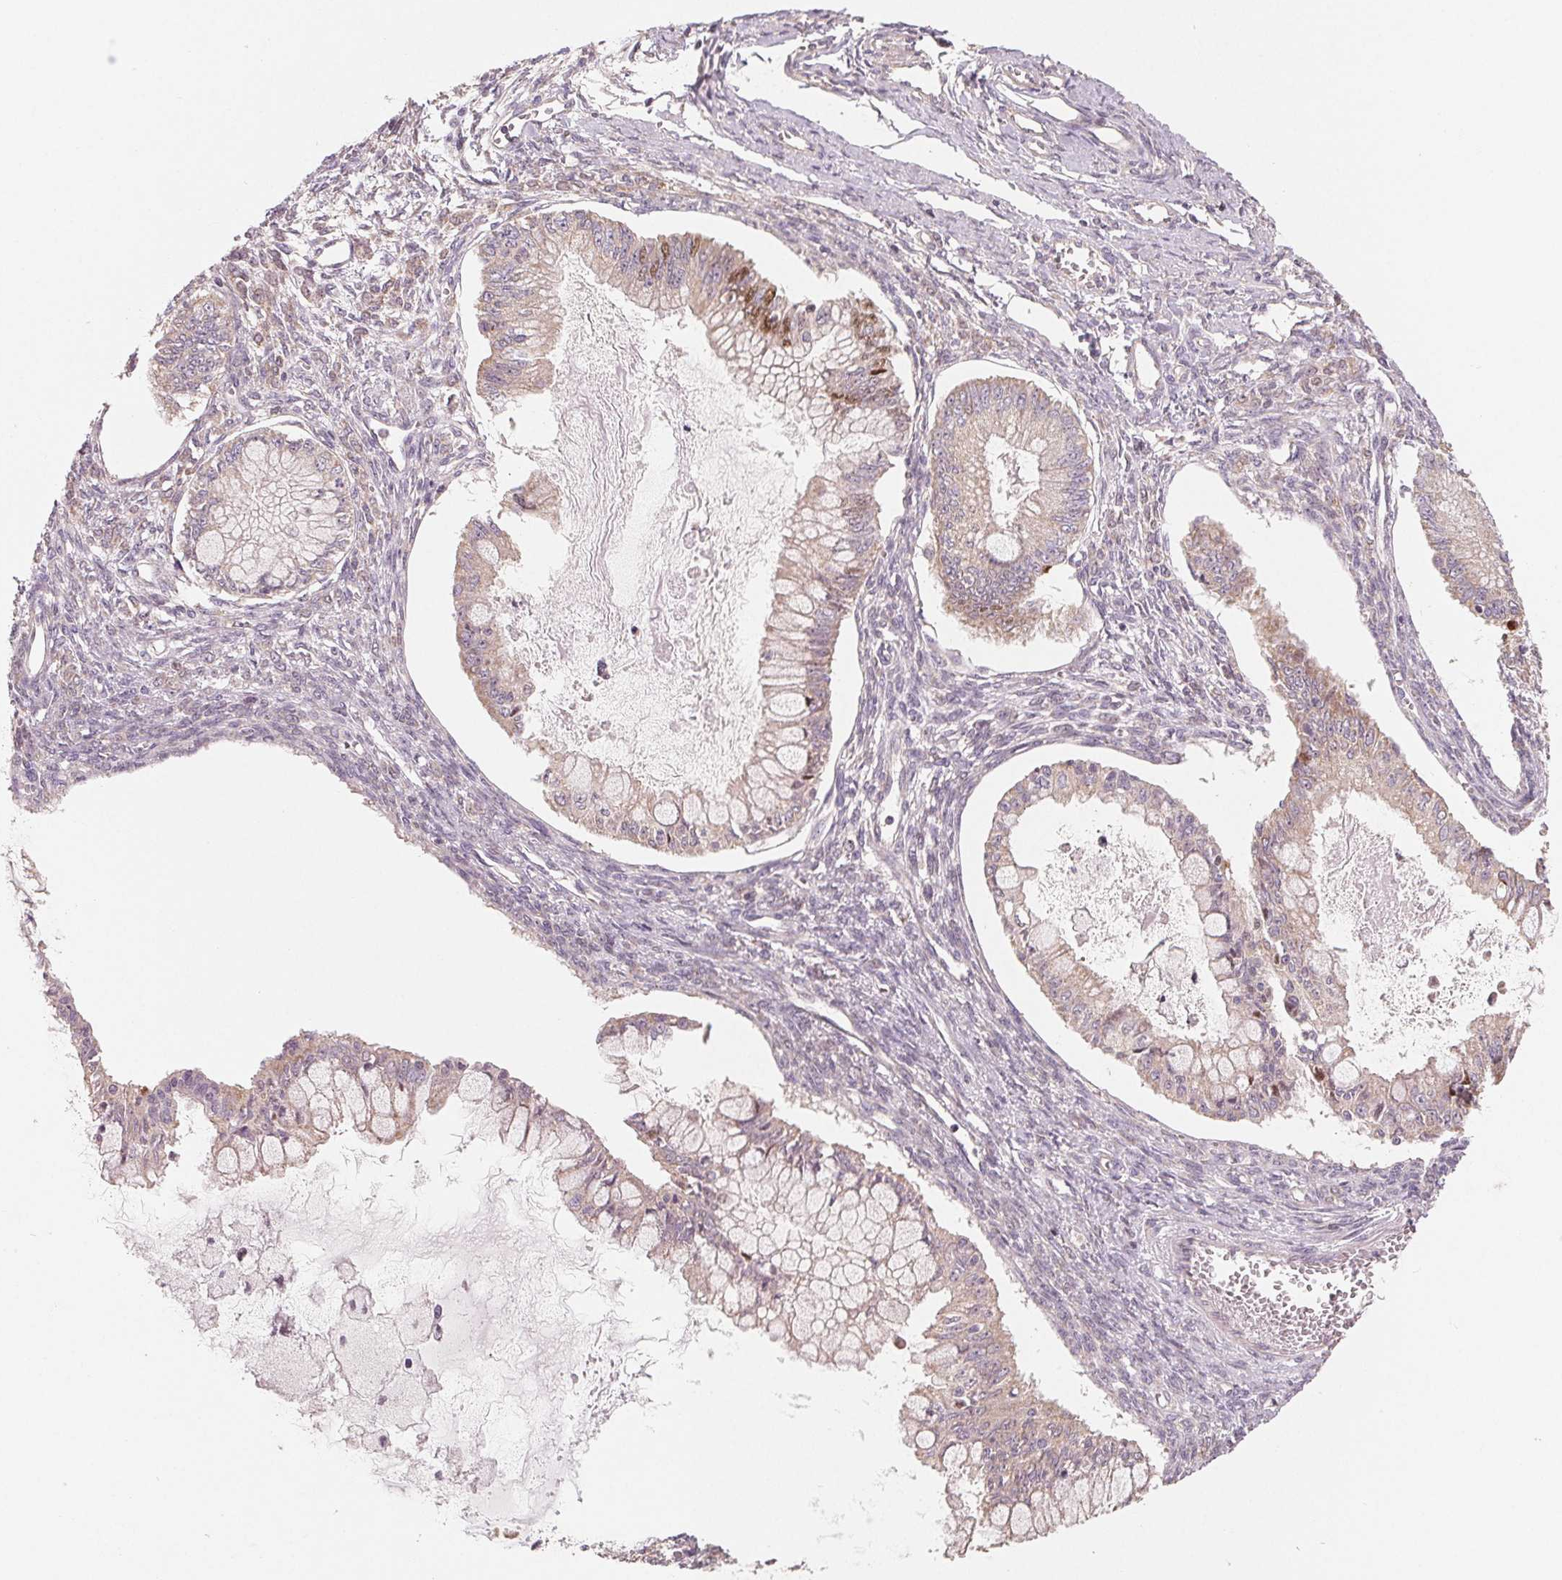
{"staining": {"intensity": "moderate", "quantity": "<25%", "location": "cytoplasmic/membranous,nuclear"}, "tissue": "ovarian cancer", "cell_type": "Tumor cells", "image_type": "cancer", "snomed": [{"axis": "morphology", "description": "Cystadenocarcinoma, mucinous, NOS"}, {"axis": "topography", "description": "Ovary"}], "caption": "IHC photomicrograph of neoplastic tissue: human ovarian cancer stained using immunohistochemistry (IHC) displays low levels of moderate protein expression localized specifically in the cytoplasmic/membranous and nuclear of tumor cells, appearing as a cytoplasmic/membranous and nuclear brown color.", "gene": "AQP8", "patient": {"sex": "female", "age": 34}}